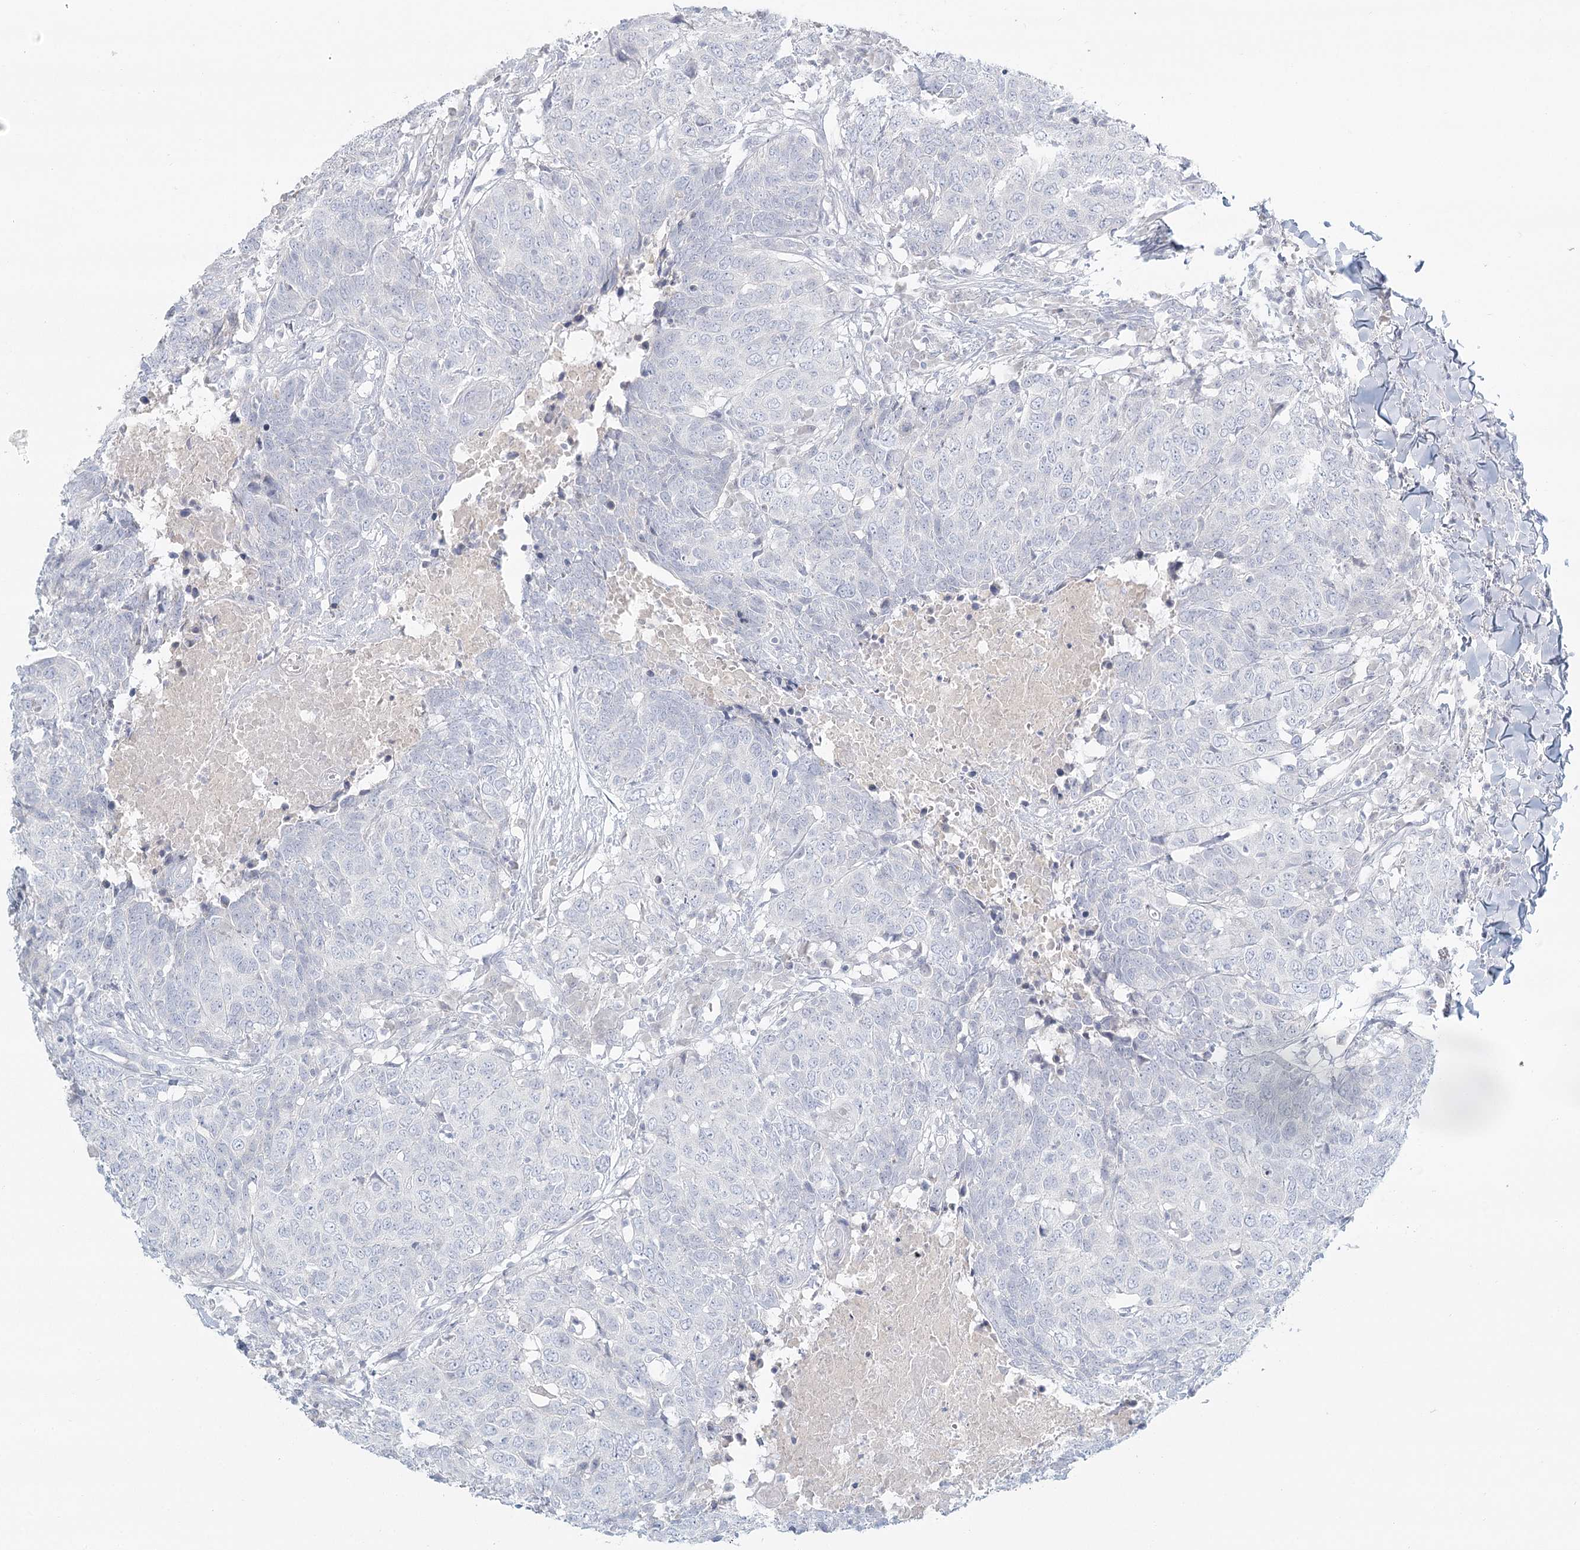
{"staining": {"intensity": "negative", "quantity": "none", "location": "none"}, "tissue": "head and neck cancer", "cell_type": "Tumor cells", "image_type": "cancer", "snomed": [{"axis": "morphology", "description": "Squamous cell carcinoma, NOS"}, {"axis": "topography", "description": "Head-Neck"}], "caption": "IHC histopathology image of head and neck cancer stained for a protein (brown), which reveals no expression in tumor cells.", "gene": "DMGDH", "patient": {"sex": "male", "age": 66}}